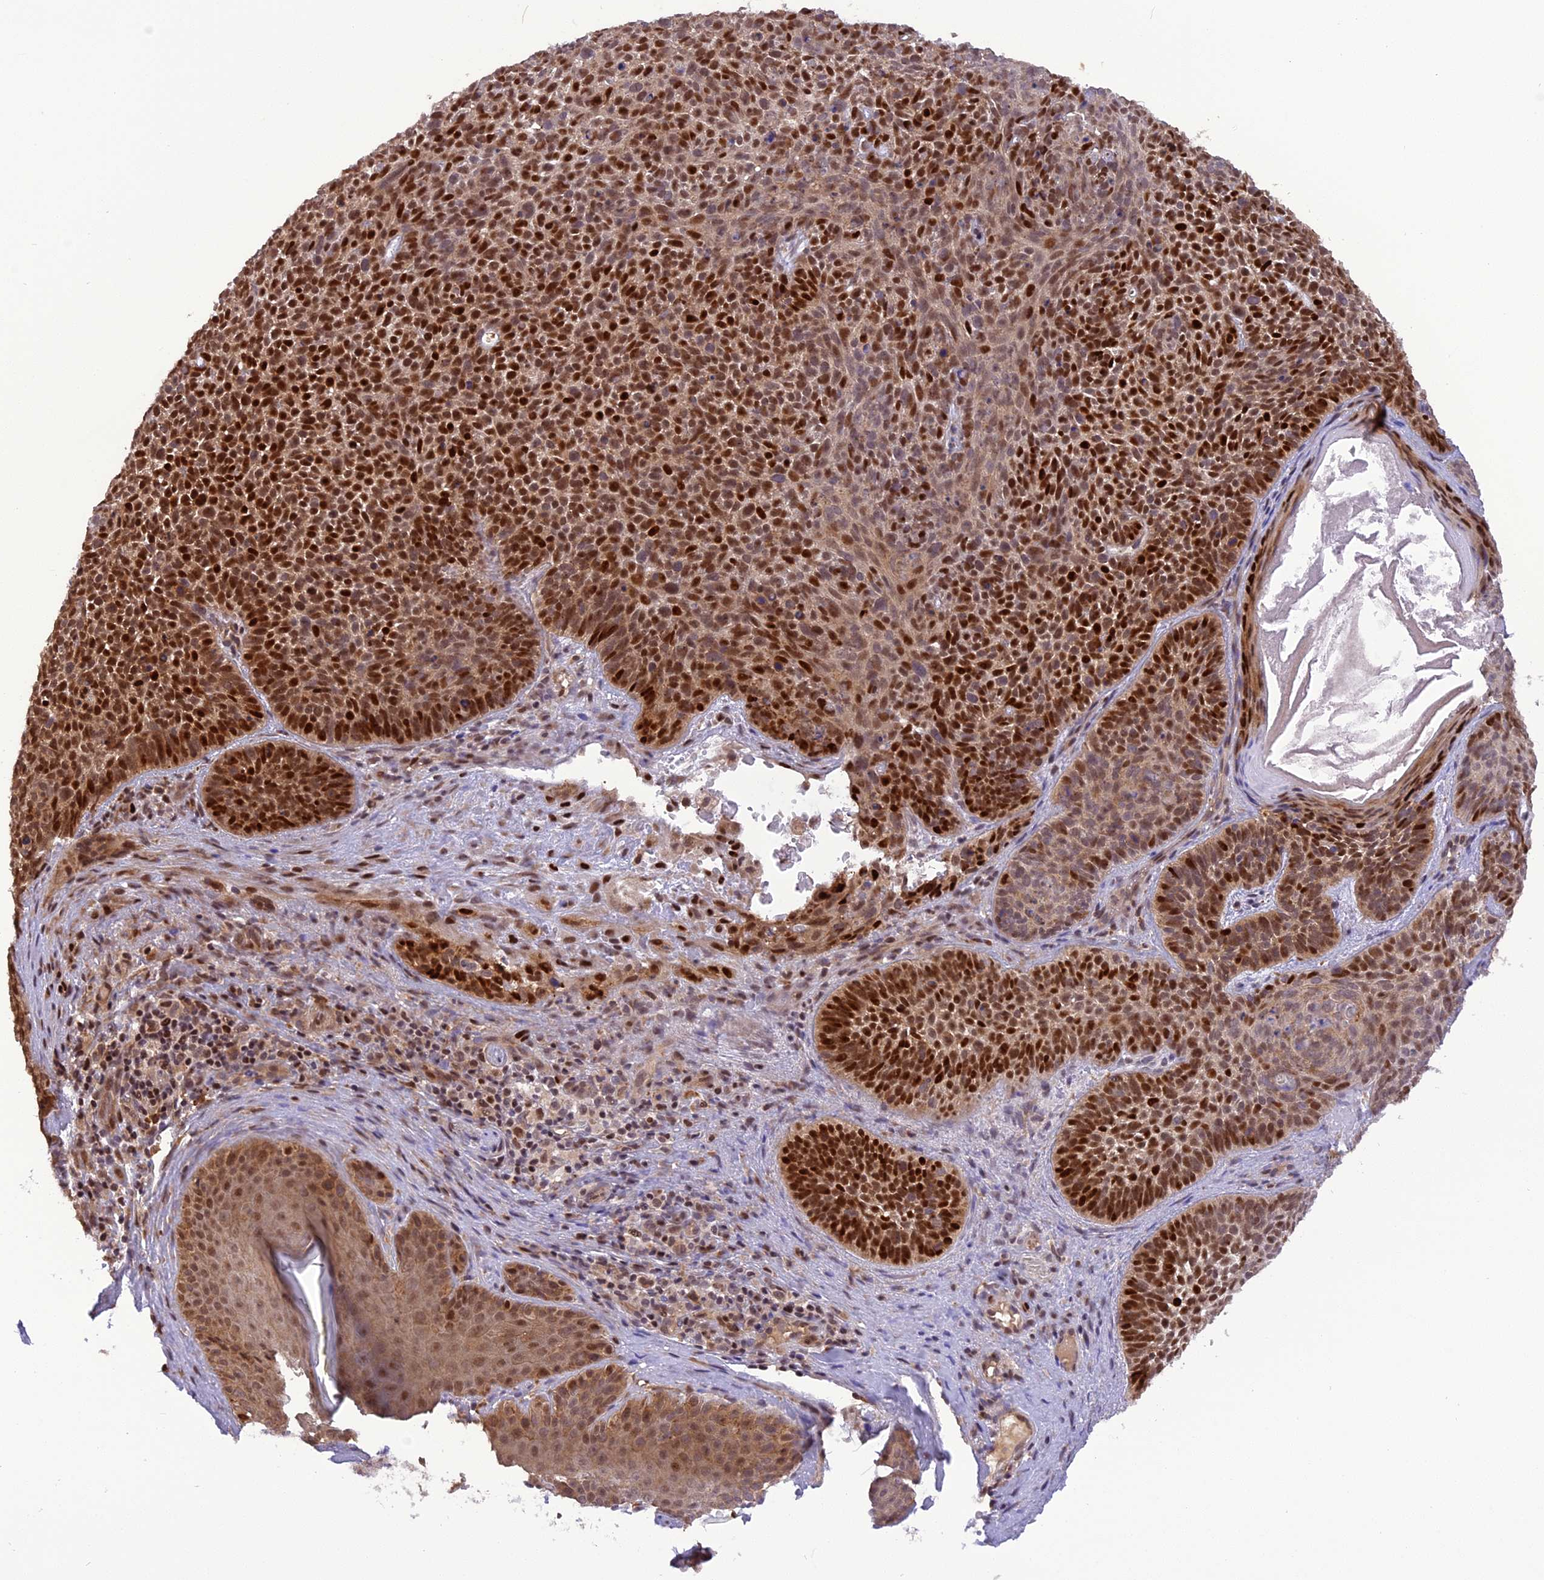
{"staining": {"intensity": "strong", "quantity": ">75%", "location": "nuclear"}, "tissue": "skin cancer", "cell_type": "Tumor cells", "image_type": "cancer", "snomed": [{"axis": "morphology", "description": "Basal cell carcinoma"}, {"axis": "topography", "description": "Skin"}], "caption": "Immunohistochemical staining of skin cancer (basal cell carcinoma) displays high levels of strong nuclear protein expression in about >75% of tumor cells.", "gene": "MICALL1", "patient": {"sex": "male", "age": 85}}